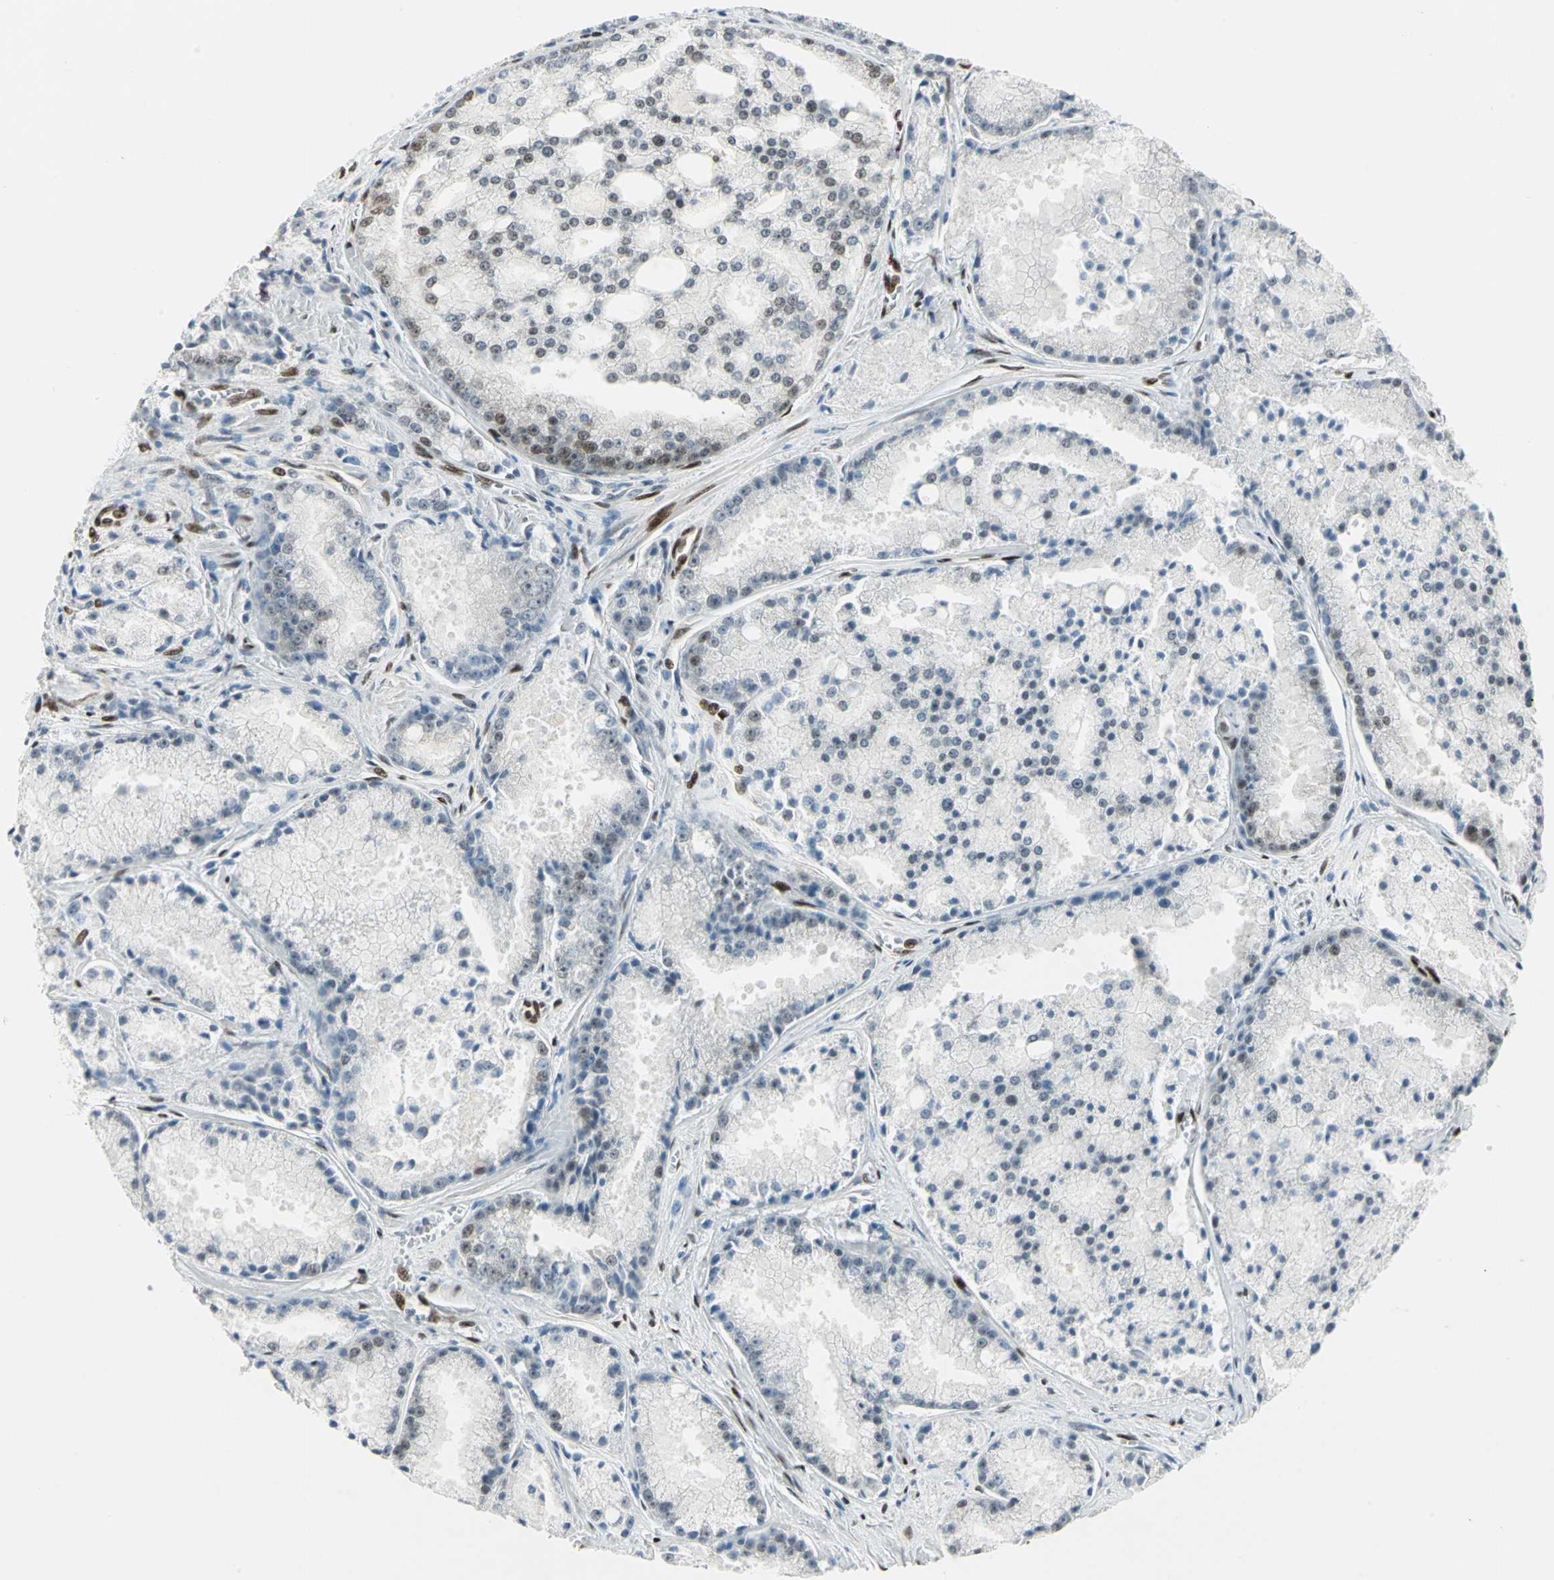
{"staining": {"intensity": "weak", "quantity": "<25%", "location": "nuclear"}, "tissue": "prostate cancer", "cell_type": "Tumor cells", "image_type": "cancer", "snomed": [{"axis": "morphology", "description": "Adenocarcinoma, Low grade"}, {"axis": "topography", "description": "Prostate"}], "caption": "High power microscopy histopathology image of an immunohistochemistry photomicrograph of prostate cancer, revealing no significant expression in tumor cells. (Stains: DAB immunohistochemistry (IHC) with hematoxylin counter stain, Microscopy: brightfield microscopy at high magnification).", "gene": "MEIS2", "patient": {"sex": "male", "age": 64}}